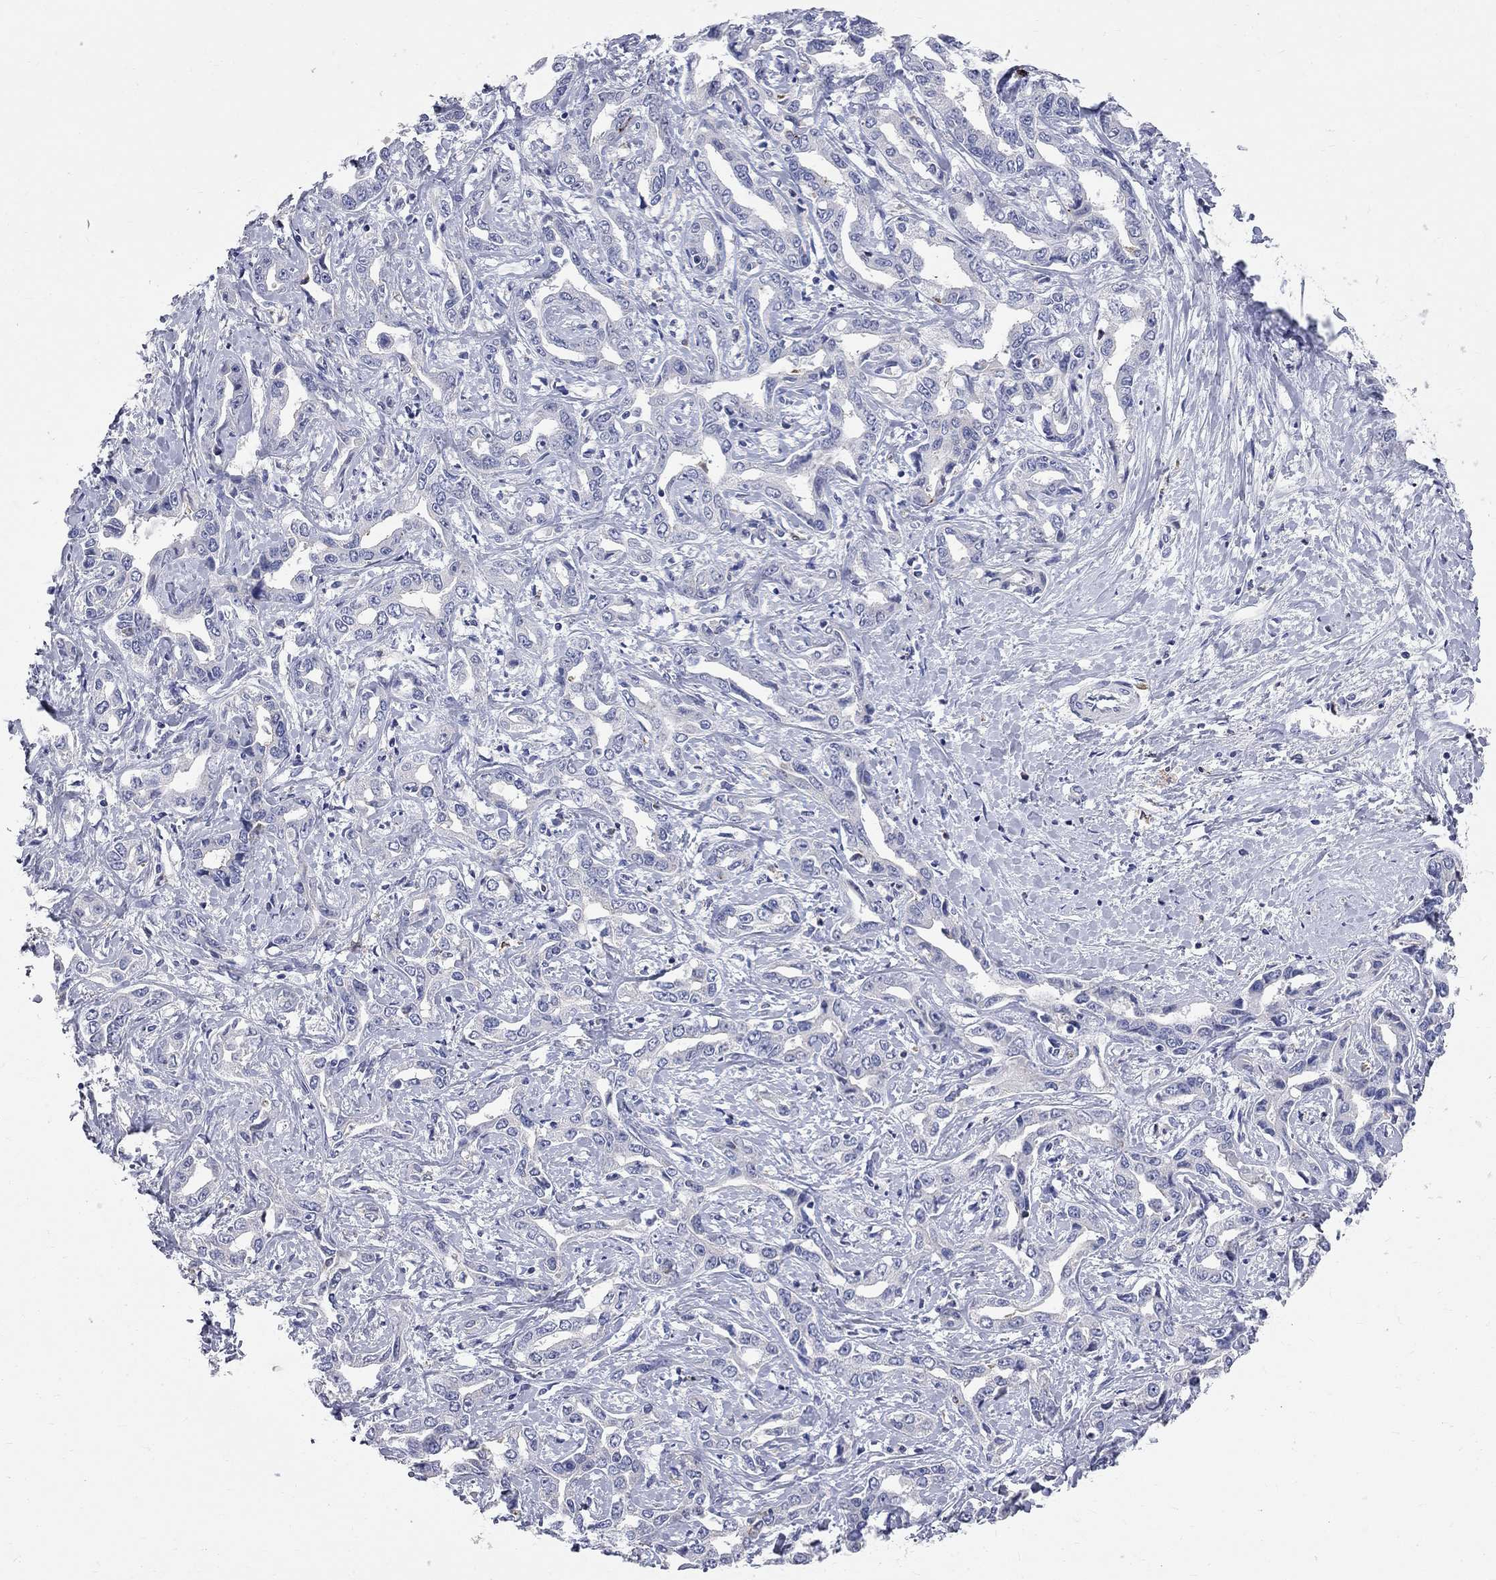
{"staining": {"intensity": "negative", "quantity": "none", "location": "none"}, "tissue": "liver cancer", "cell_type": "Tumor cells", "image_type": "cancer", "snomed": [{"axis": "morphology", "description": "Cholangiocarcinoma"}, {"axis": "topography", "description": "Liver"}], "caption": "Immunohistochemical staining of human cholangiocarcinoma (liver) reveals no significant staining in tumor cells.", "gene": "ACSL1", "patient": {"sex": "male", "age": 59}}